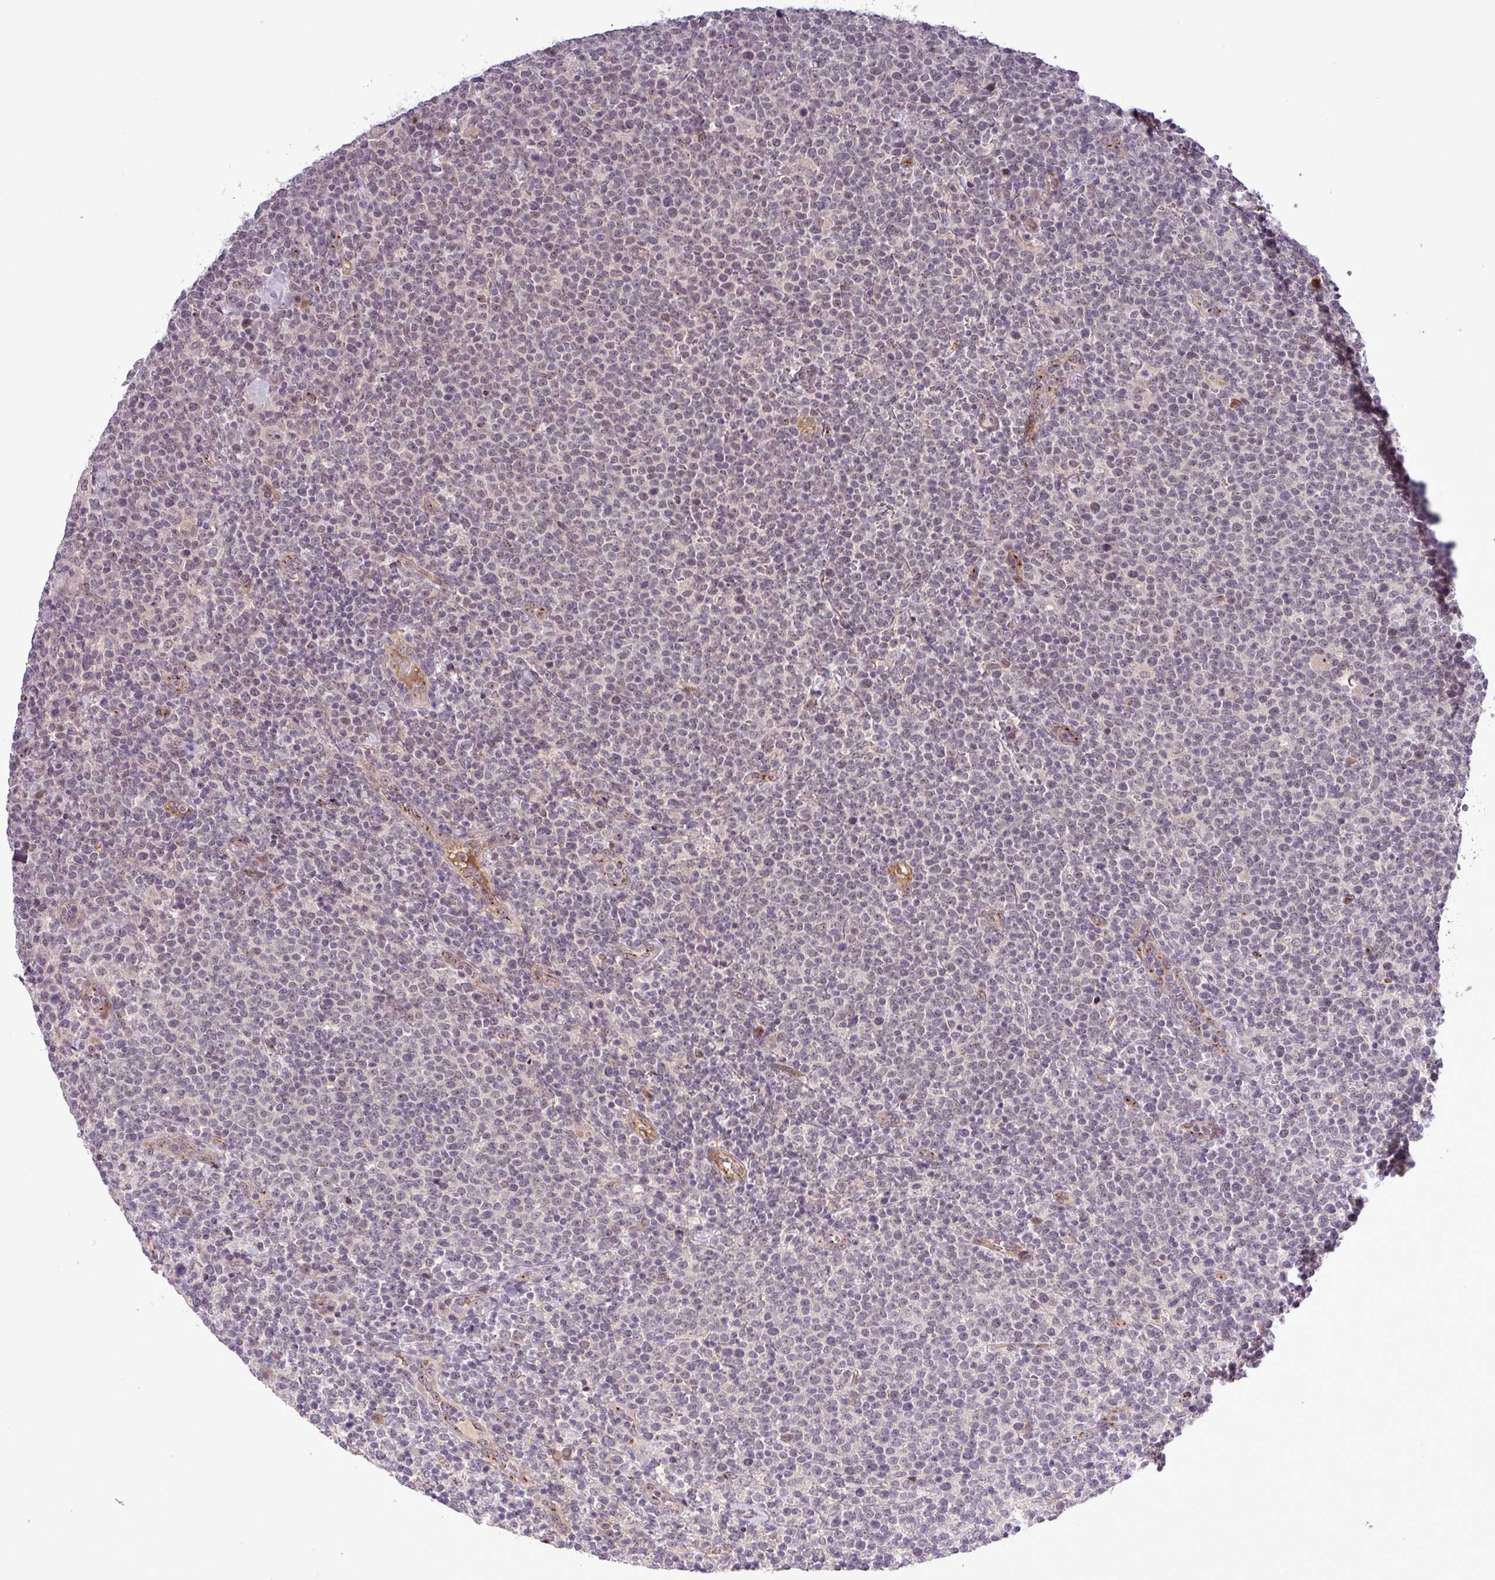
{"staining": {"intensity": "negative", "quantity": "none", "location": "none"}, "tissue": "lymphoma", "cell_type": "Tumor cells", "image_type": "cancer", "snomed": [{"axis": "morphology", "description": "Malignant lymphoma, non-Hodgkin's type, High grade"}, {"axis": "topography", "description": "Lymph node"}], "caption": "Photomicrograph shows no significant protein expression in tumor cells of malignant lymphoma, non-Hodgkin's type (high-grade).", "gene": "PCDH1", "patient": {"sex": "male", "age": 61}}